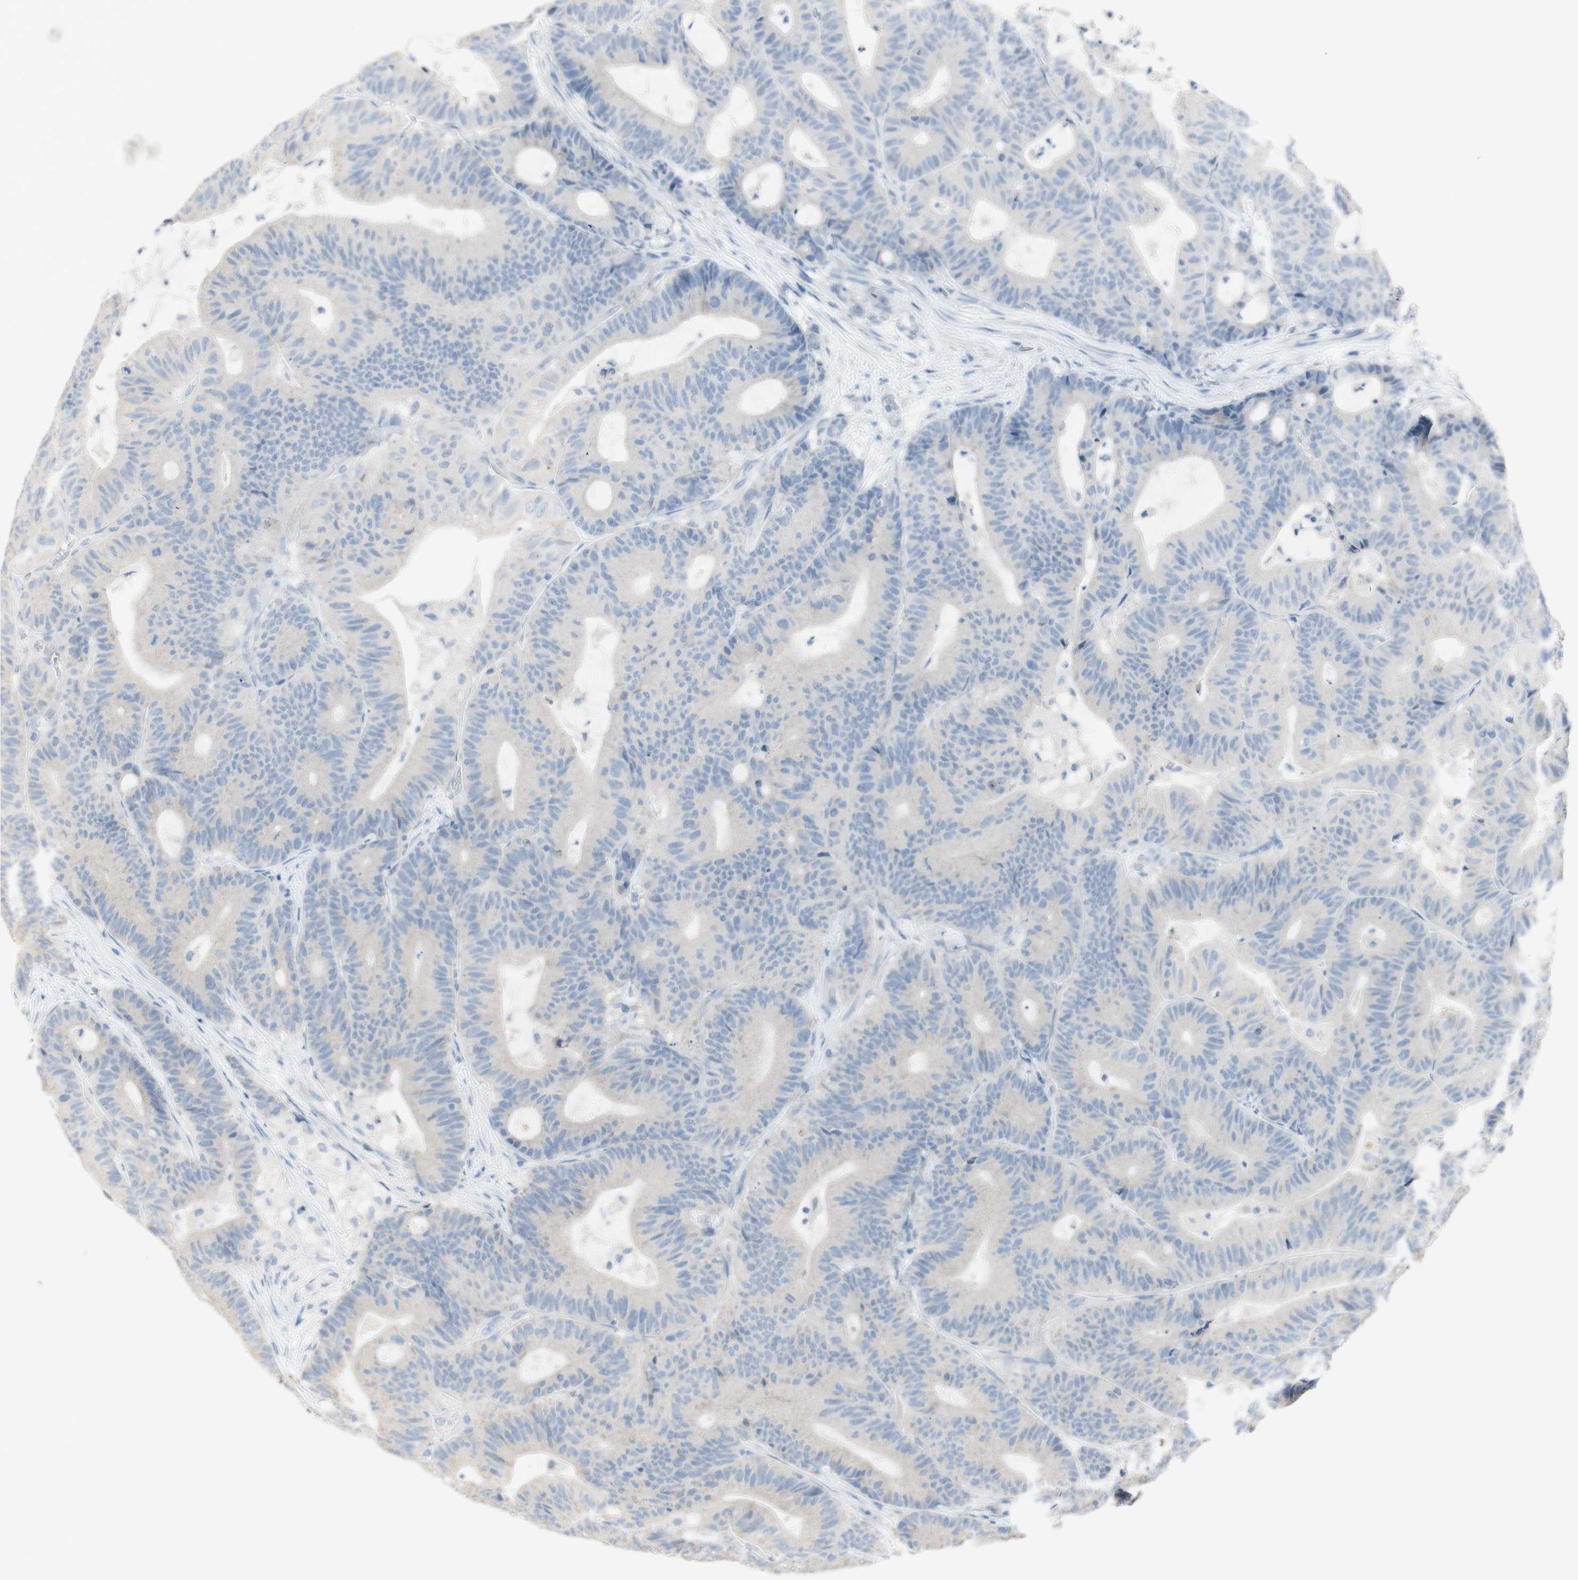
{"staining": {"intensity": "negative", "quantity": "none", "location": "none"}, "tissue": "colorectal cancer", "cell_type": "Tumor cells", "image_type": "cancer", "snomed": [{"axis": "morphology", "description": "Adenocarcinoma, NOS"}, {"axis": "topography", "description": "Colon"}], "caption": "Micrograph shows no protein expression in tumor cells of colorectal cancer (adenocarcinoma) tissue.", "gene": "ART3", "patient": {"sex": "female", "age": 84}}